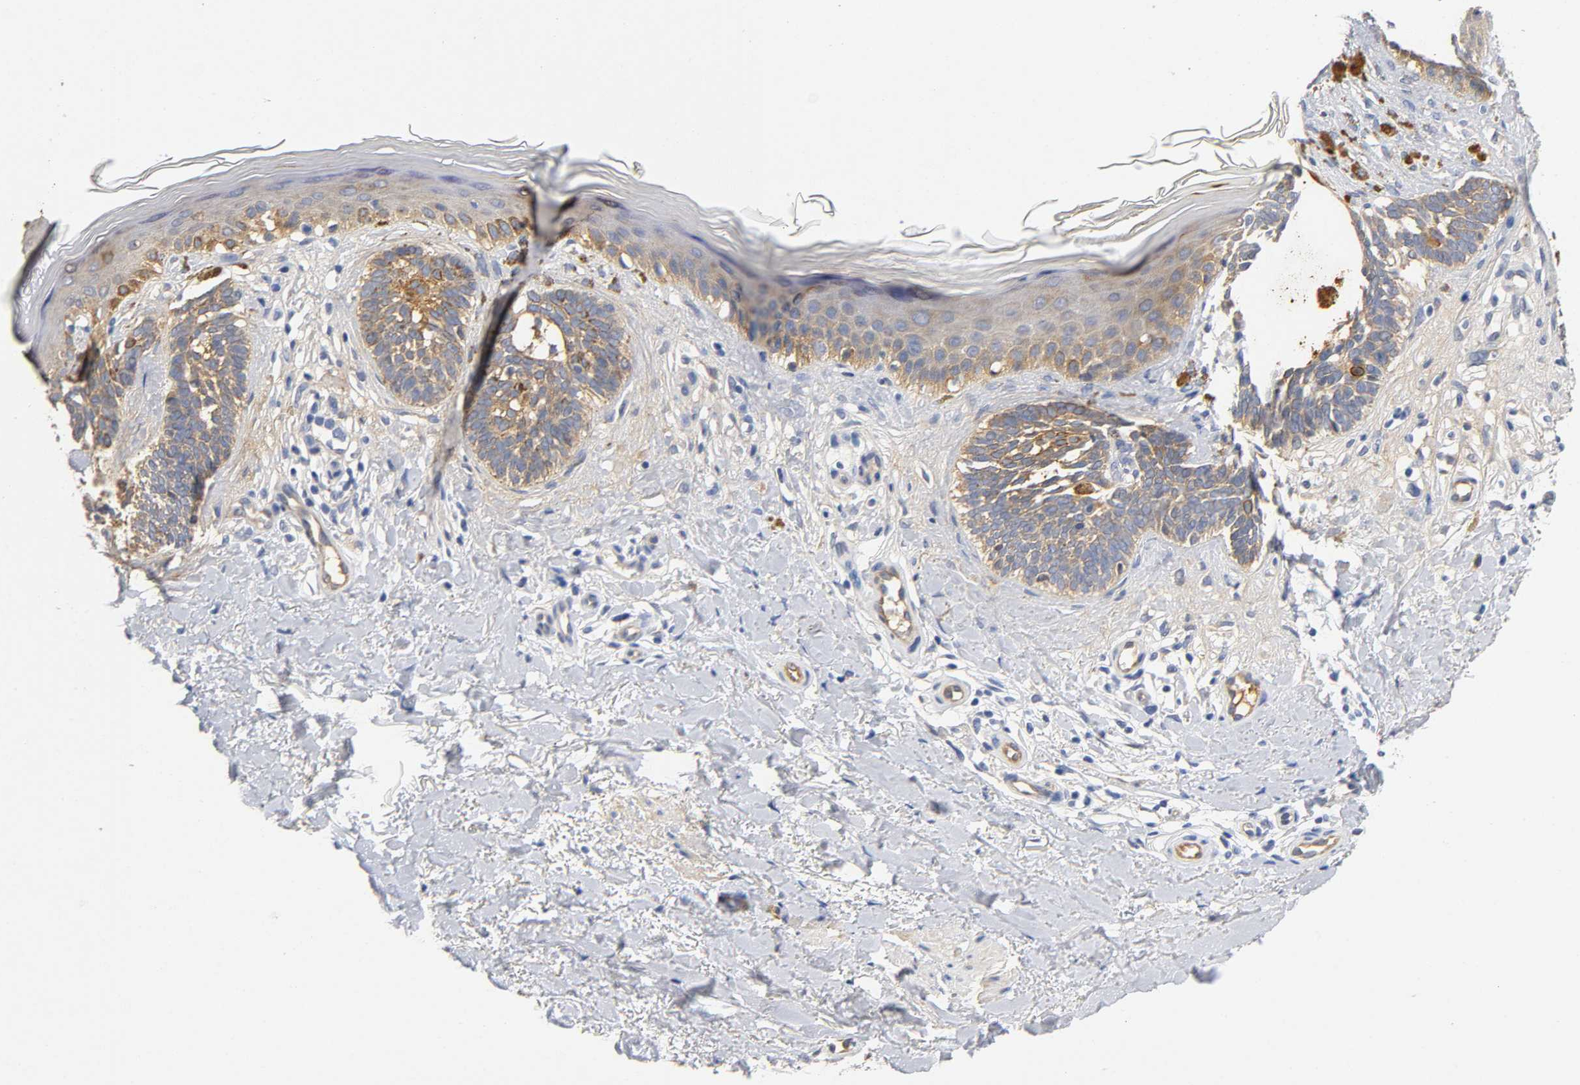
{"staining": {"intensity": "moderate", "quantity": ">75%", "location": "cytoplasmic/membranous"}, "tissue": "skin cancer", "cell_type": "Tumor cells", "image_type": "cancer", "snomed": [{"axis": "morphology", "description": "Normal tissue, NOS"}, {"axis": "morphology", "description": "Basal cell carcinoma"}, {"axis": "topography", "description": "Skin"}], "caption": "This histopathology image shows IHC staining of human basal cell carcinoma (skin), with medium moderate cytoplasmic/membranous expression in approximately >75% of tumor cells.", "gene": "TNC", "patient": {"sex": "female", "age": 58}}